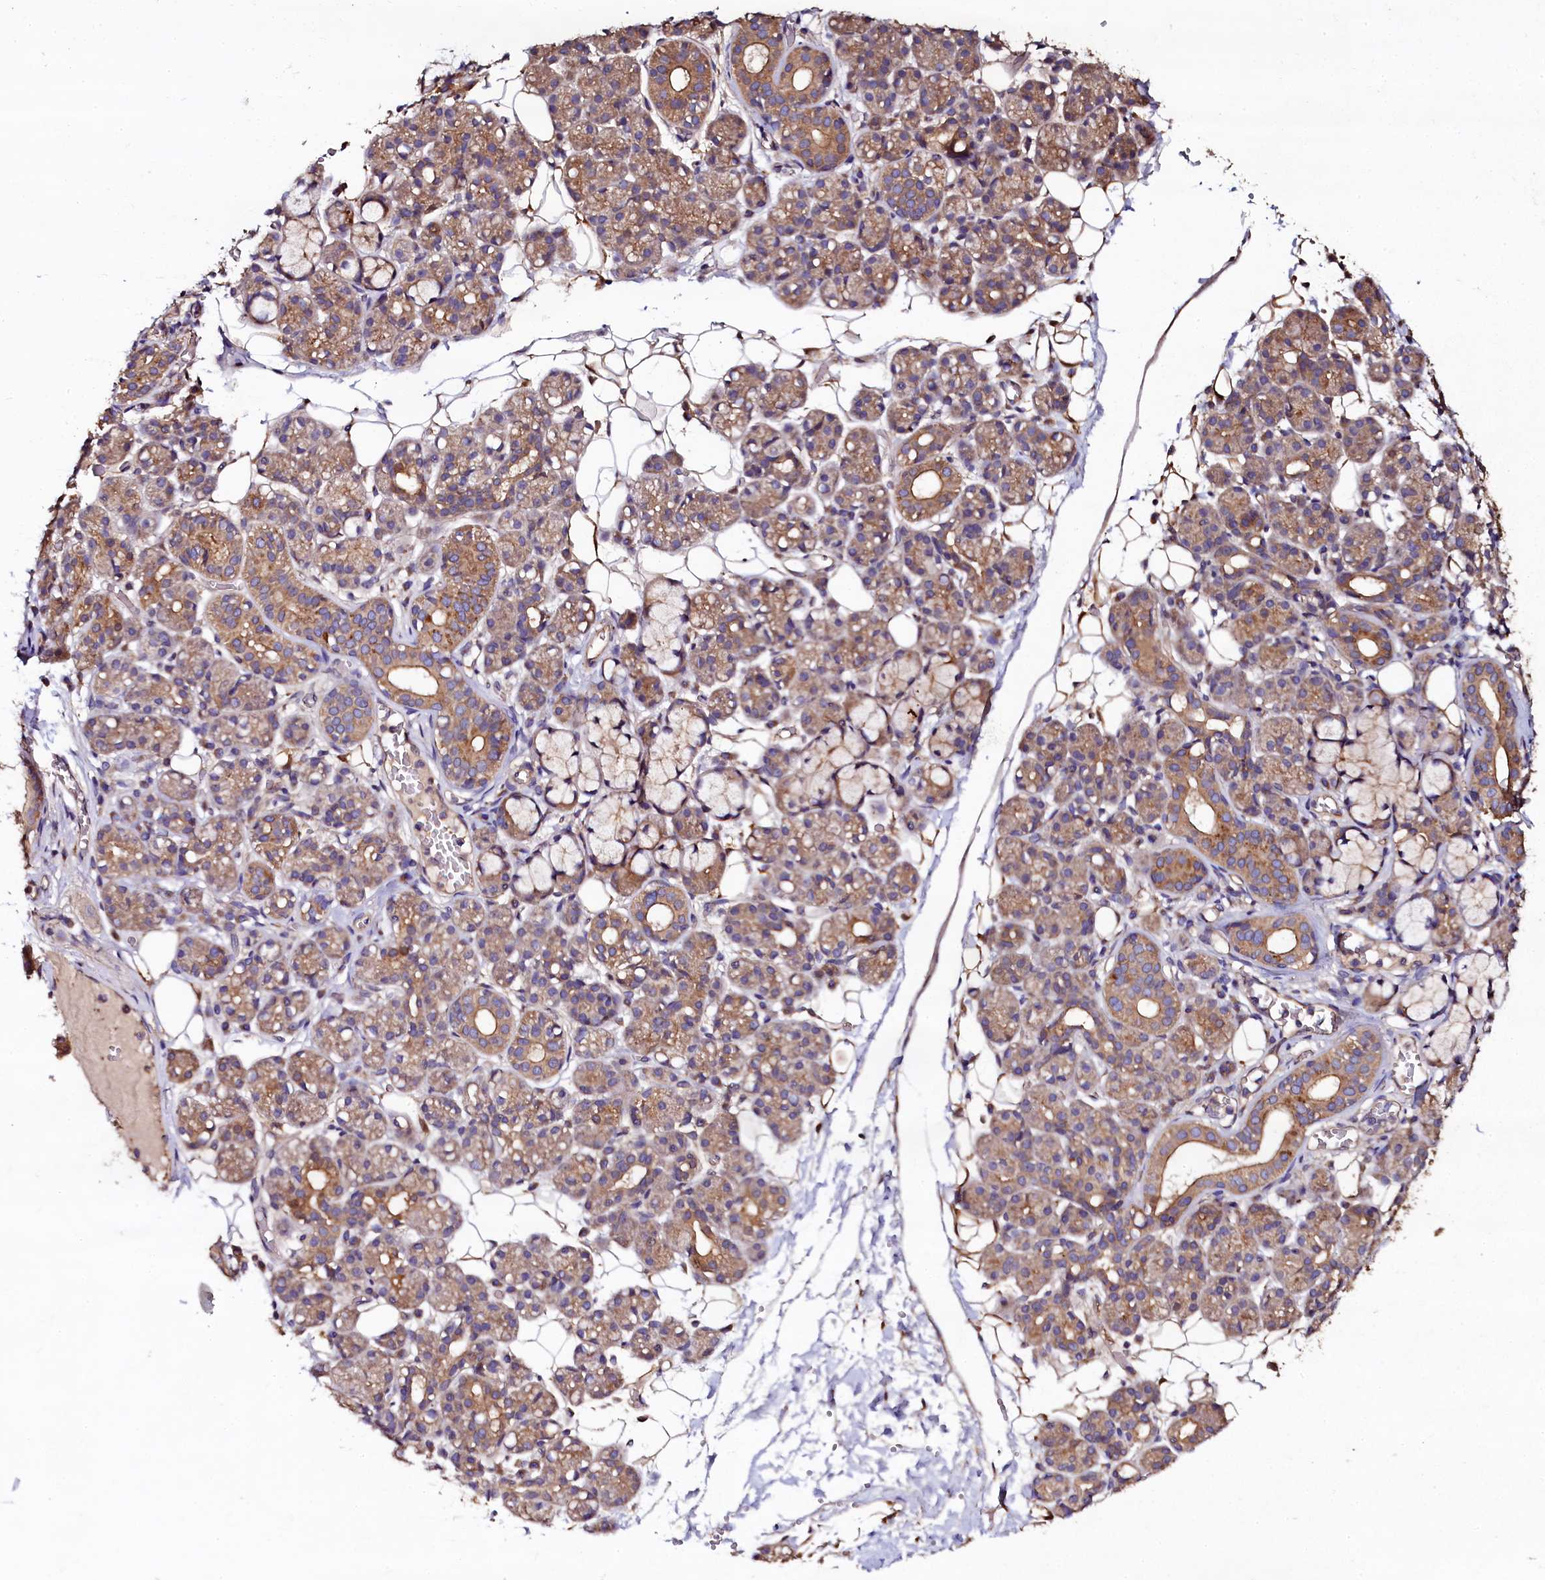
{"staining": {"intensity": "moderate", "quantity": "25%-75%", "location": "cytoplasmic/membranous"}, "tissue": "salivary gland", "cell_type": "Glandular cells", "image_type": "normal", "snomed": [{"axis": "morphology", "description": "Normal tissue, NOS"}, {"axis": "topography", "description": "Salivary gland"}], "caption": "Salivary gland stained with a brown dye exhibits moderate cytoplasmic/membranous positive staining in about 25%-75% of glandular cells.", "gene": "APPL2", "patient": {"sex": "male", "age": 63}}